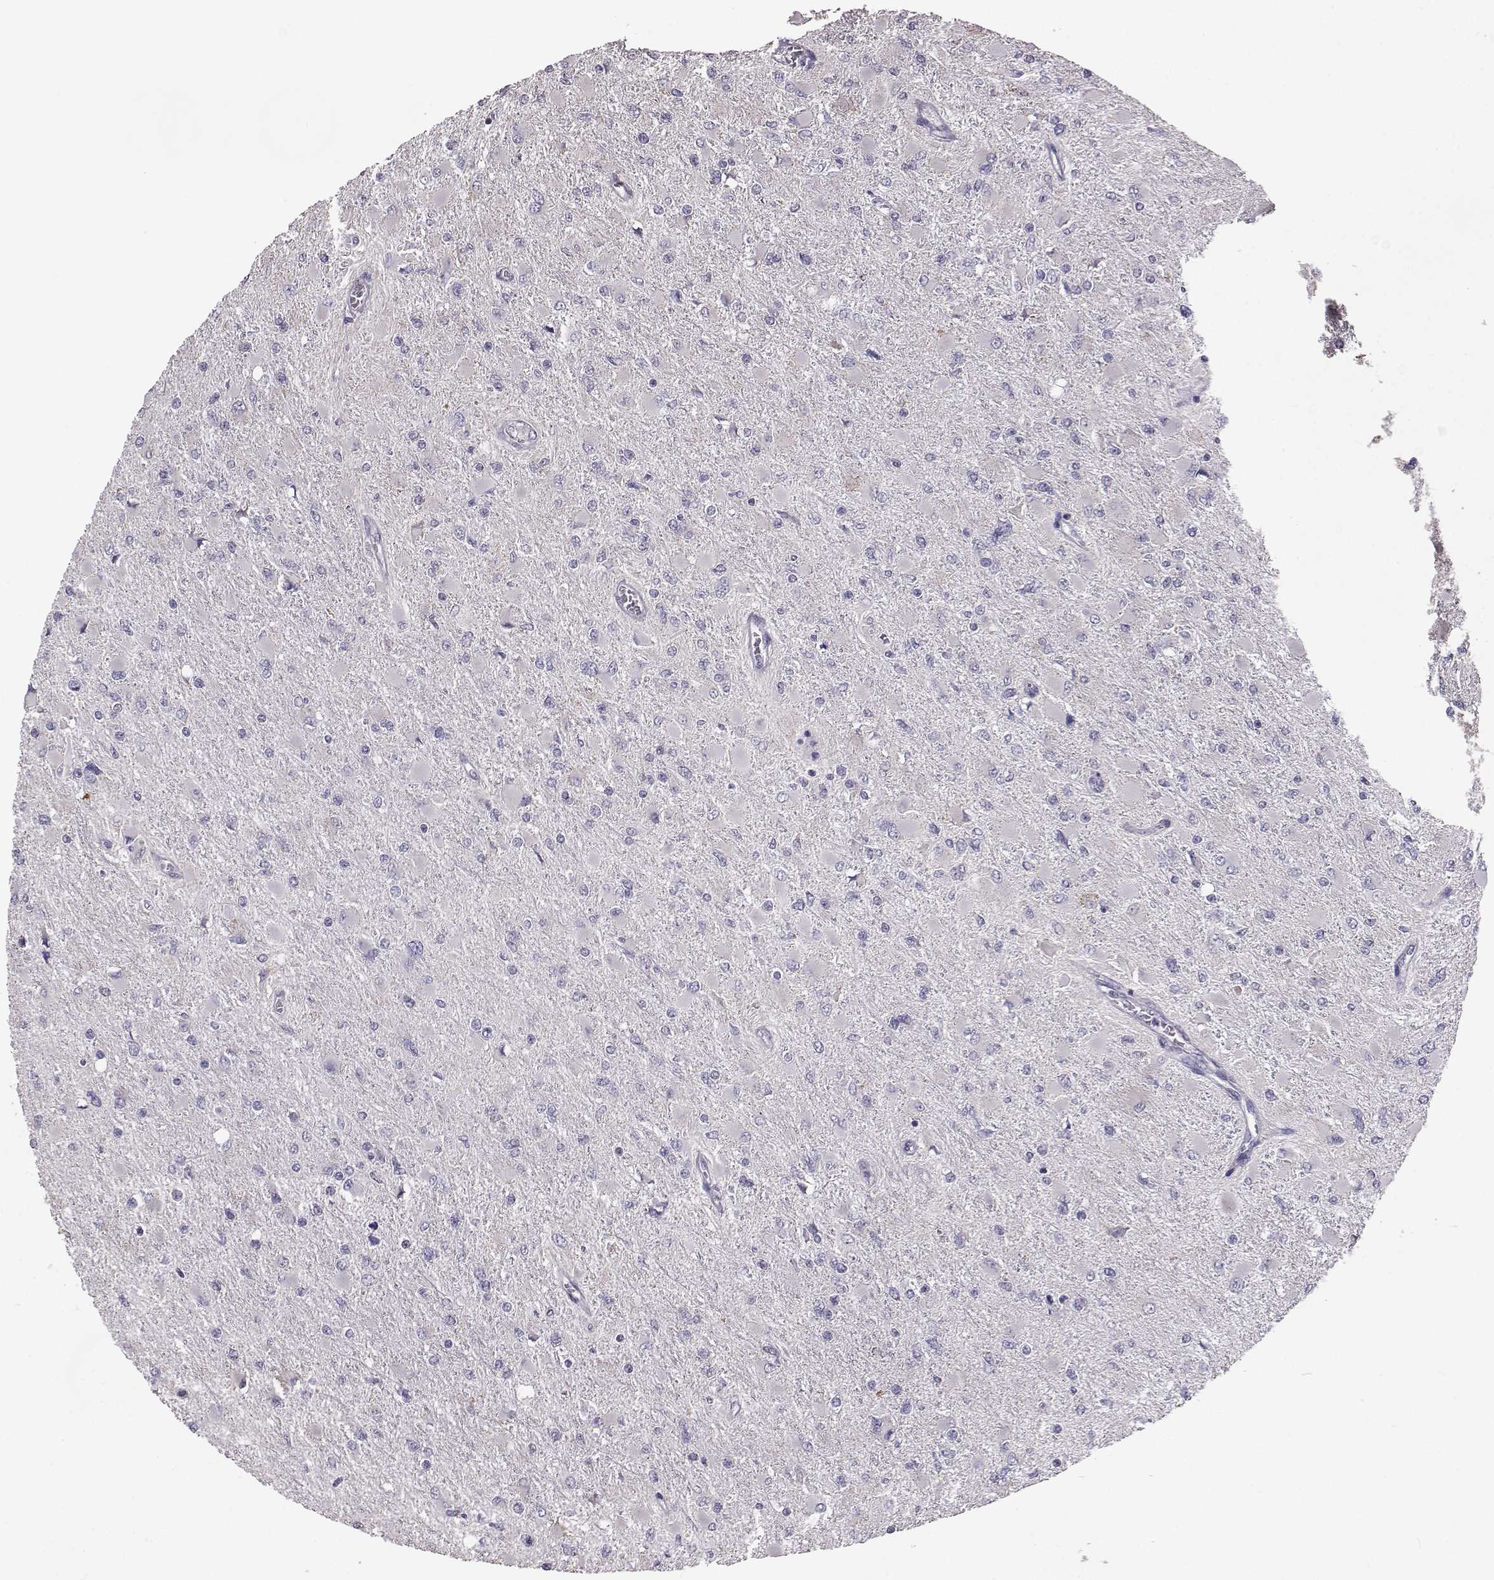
{"staining": {"intensity": "negative", "quantity": "none", "location": "none"}, "tissue": "glioma", "cell_type": "Tumor cells", "image_type": "cancer", "snomed": [{"axis": "morphology", "description": "Glioma, malignant, High grade"}, {"axis": "topography", "description": "Cerebral cortex"}], "caption": "Human high-grade glioma (malignant) stained for a protein using immunohistochemistry (IHC) exhibits no positivity in tumor cells.", "gene": "ALDH3A1", "patient": {"sex": "female", "age": 36}}